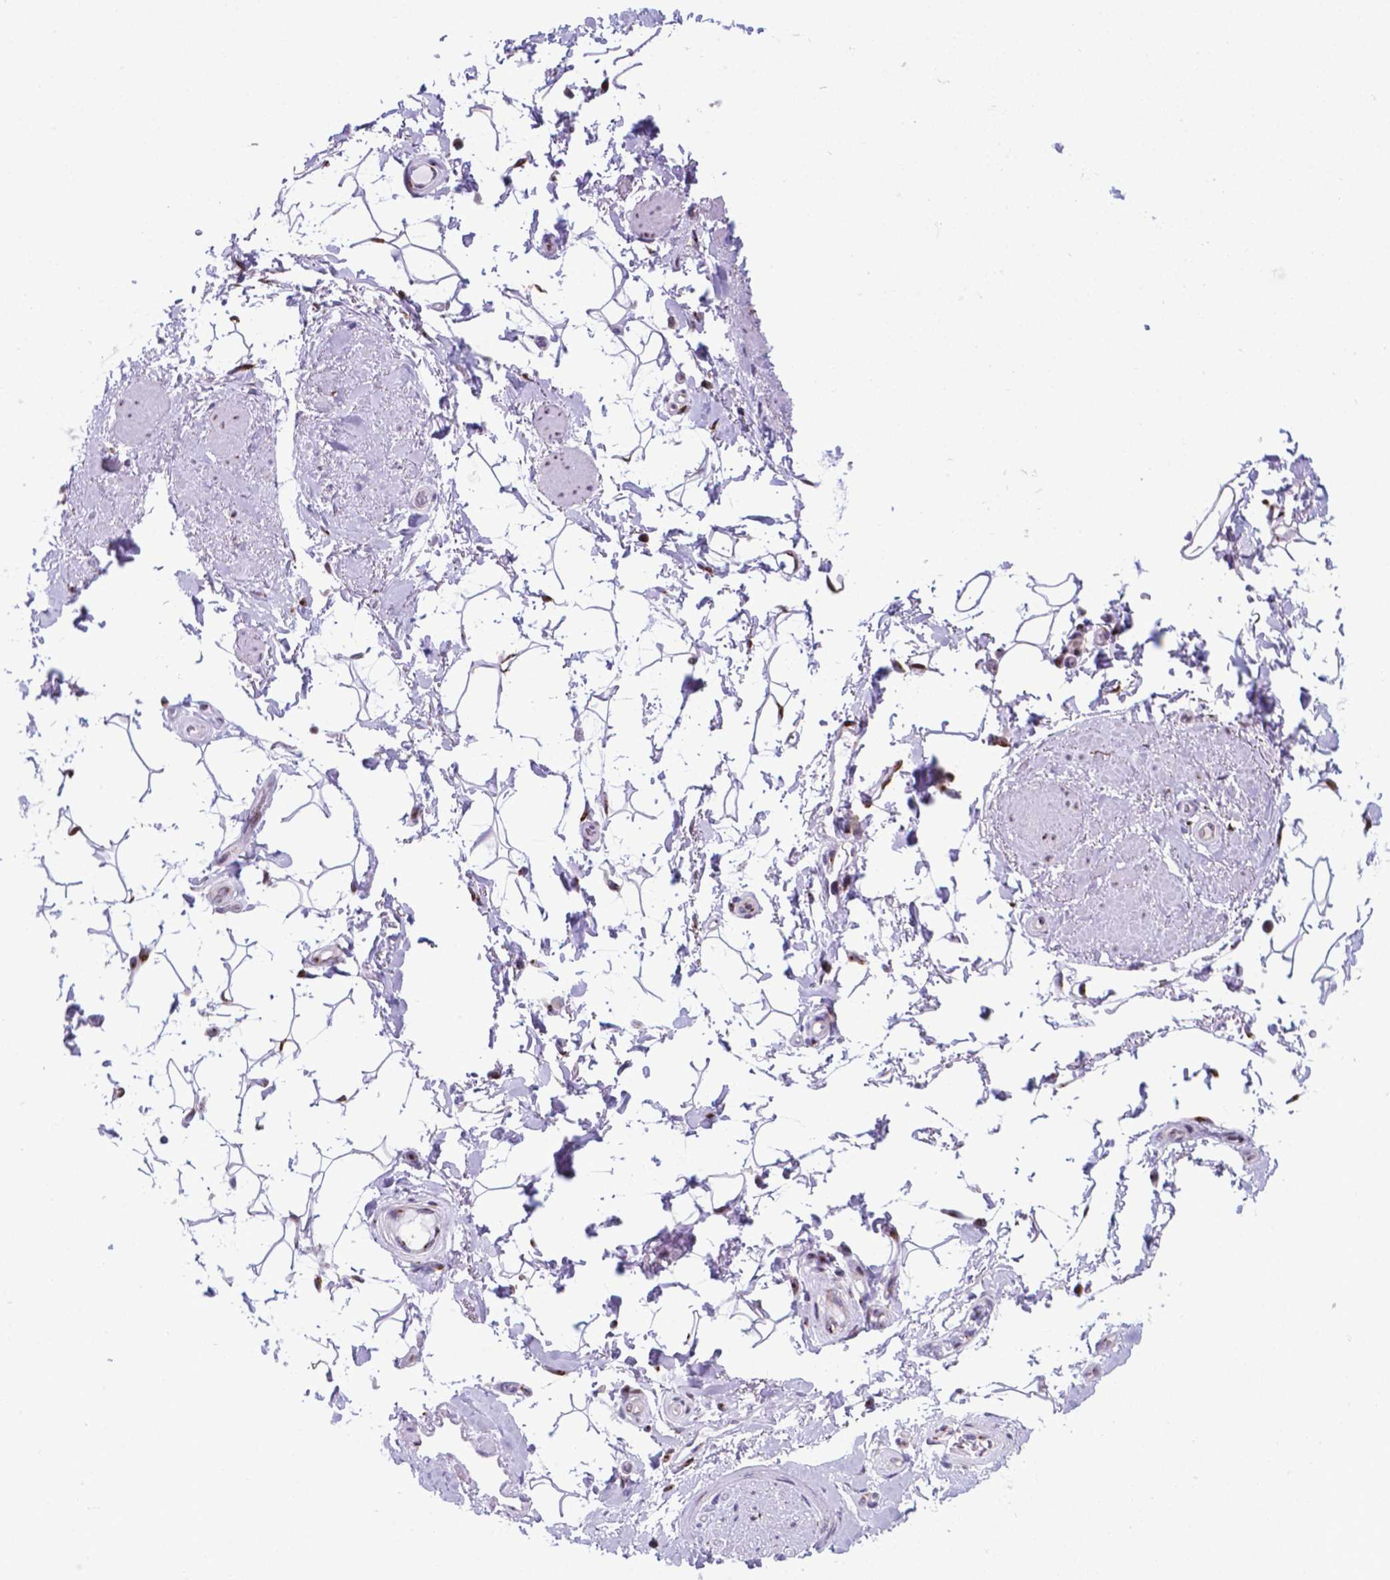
{"staining": {"intensity": "moderate", "quantity": "<25%", "location": "nuclear"}, "tissue": "adipose tissue", "cell_type": "Adipocytes", "image_type": "normal", "snomed": [{"axis": "morphology", "description": "Normal tissue, NOS"}, {"axis": "topography", "description": "Anal"}, {"axis": "topography", "description": "Peripheral nerve tissue"}], "caption": "Brown immunohistochemical staining in normal human adipose tissue reveals moderate nuclear positivity in about <25% of adipocytes.", "gene": "MRPL10", "patient": {"sex": "male", "age": 51}}